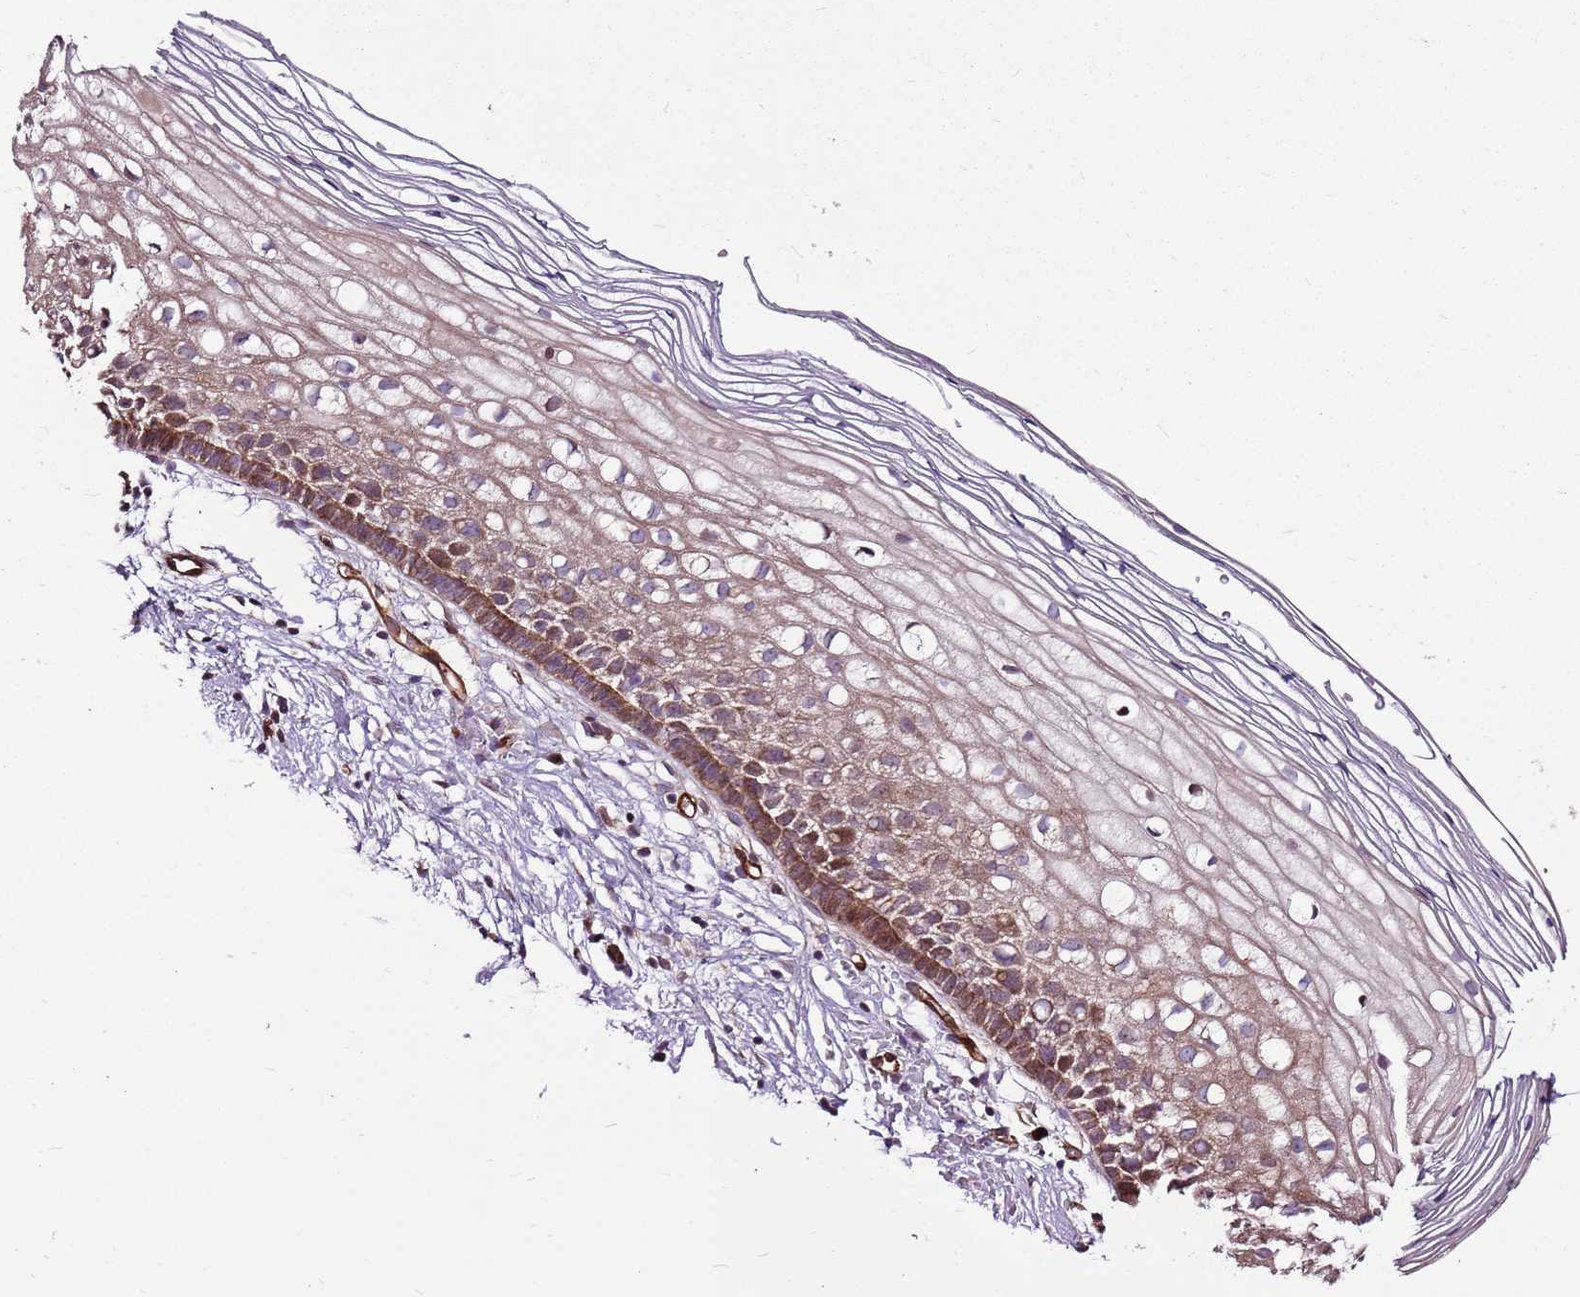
{"staining": {"intensity": "weak", "quantity": "25%-75%", "location": "cytoplasmic/membranous"}, "tissue": "cervix", "cell_type": "Glandular cells", "image_type": "normal", "snomed": [{"axis": "morphology", "description": "Normal tissue, NOS"}, {"axis": "topography", "description": "Cervix"}], "caption": "An image showing weak cytoplasmic/membranous positivity in about 25%-75% of glandular cells in unremarkable cervix, as visualized by brown immunohistochemical staining.", "gene": "ZNF827", "patient": {"sex": "female", "age": 27}}